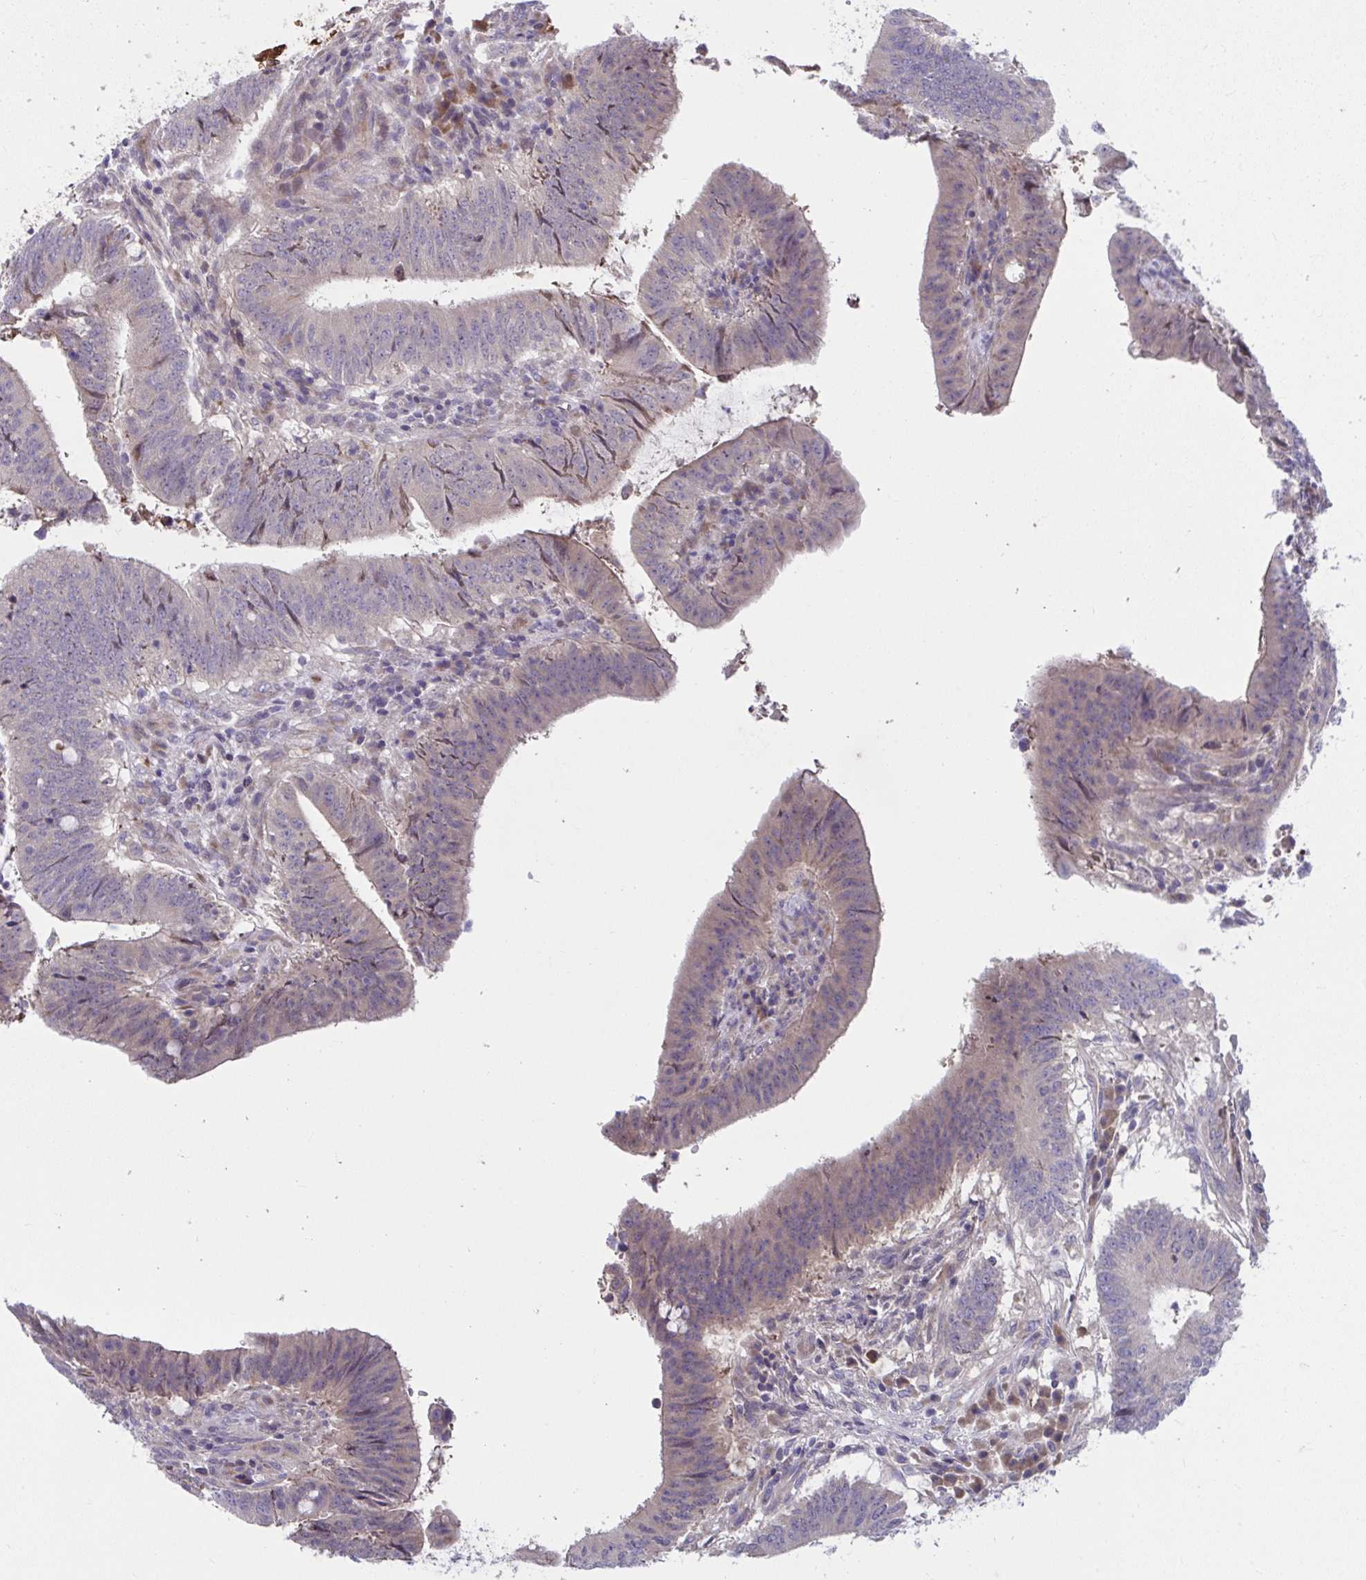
{"staining": {"intensity": "weak", "quantity": "<25%", "location": "cytoplasmic/membranous"}, "tissue": "colorectal cancer", "cell_type": "Tumor cells", "image_type": "cancer", "snomed": [{"axis": "morphology", "description": "Adenocarcinoma, NOS"}, {"axis": "topography", "description": "Colon"}], "caption": "This is an immunohistochemistry micrograph of human colorectal cancer. There is no positivity in tumor cells.", "gene": "PCDHB7", "patient": {"sex": "female", "age": 43}}